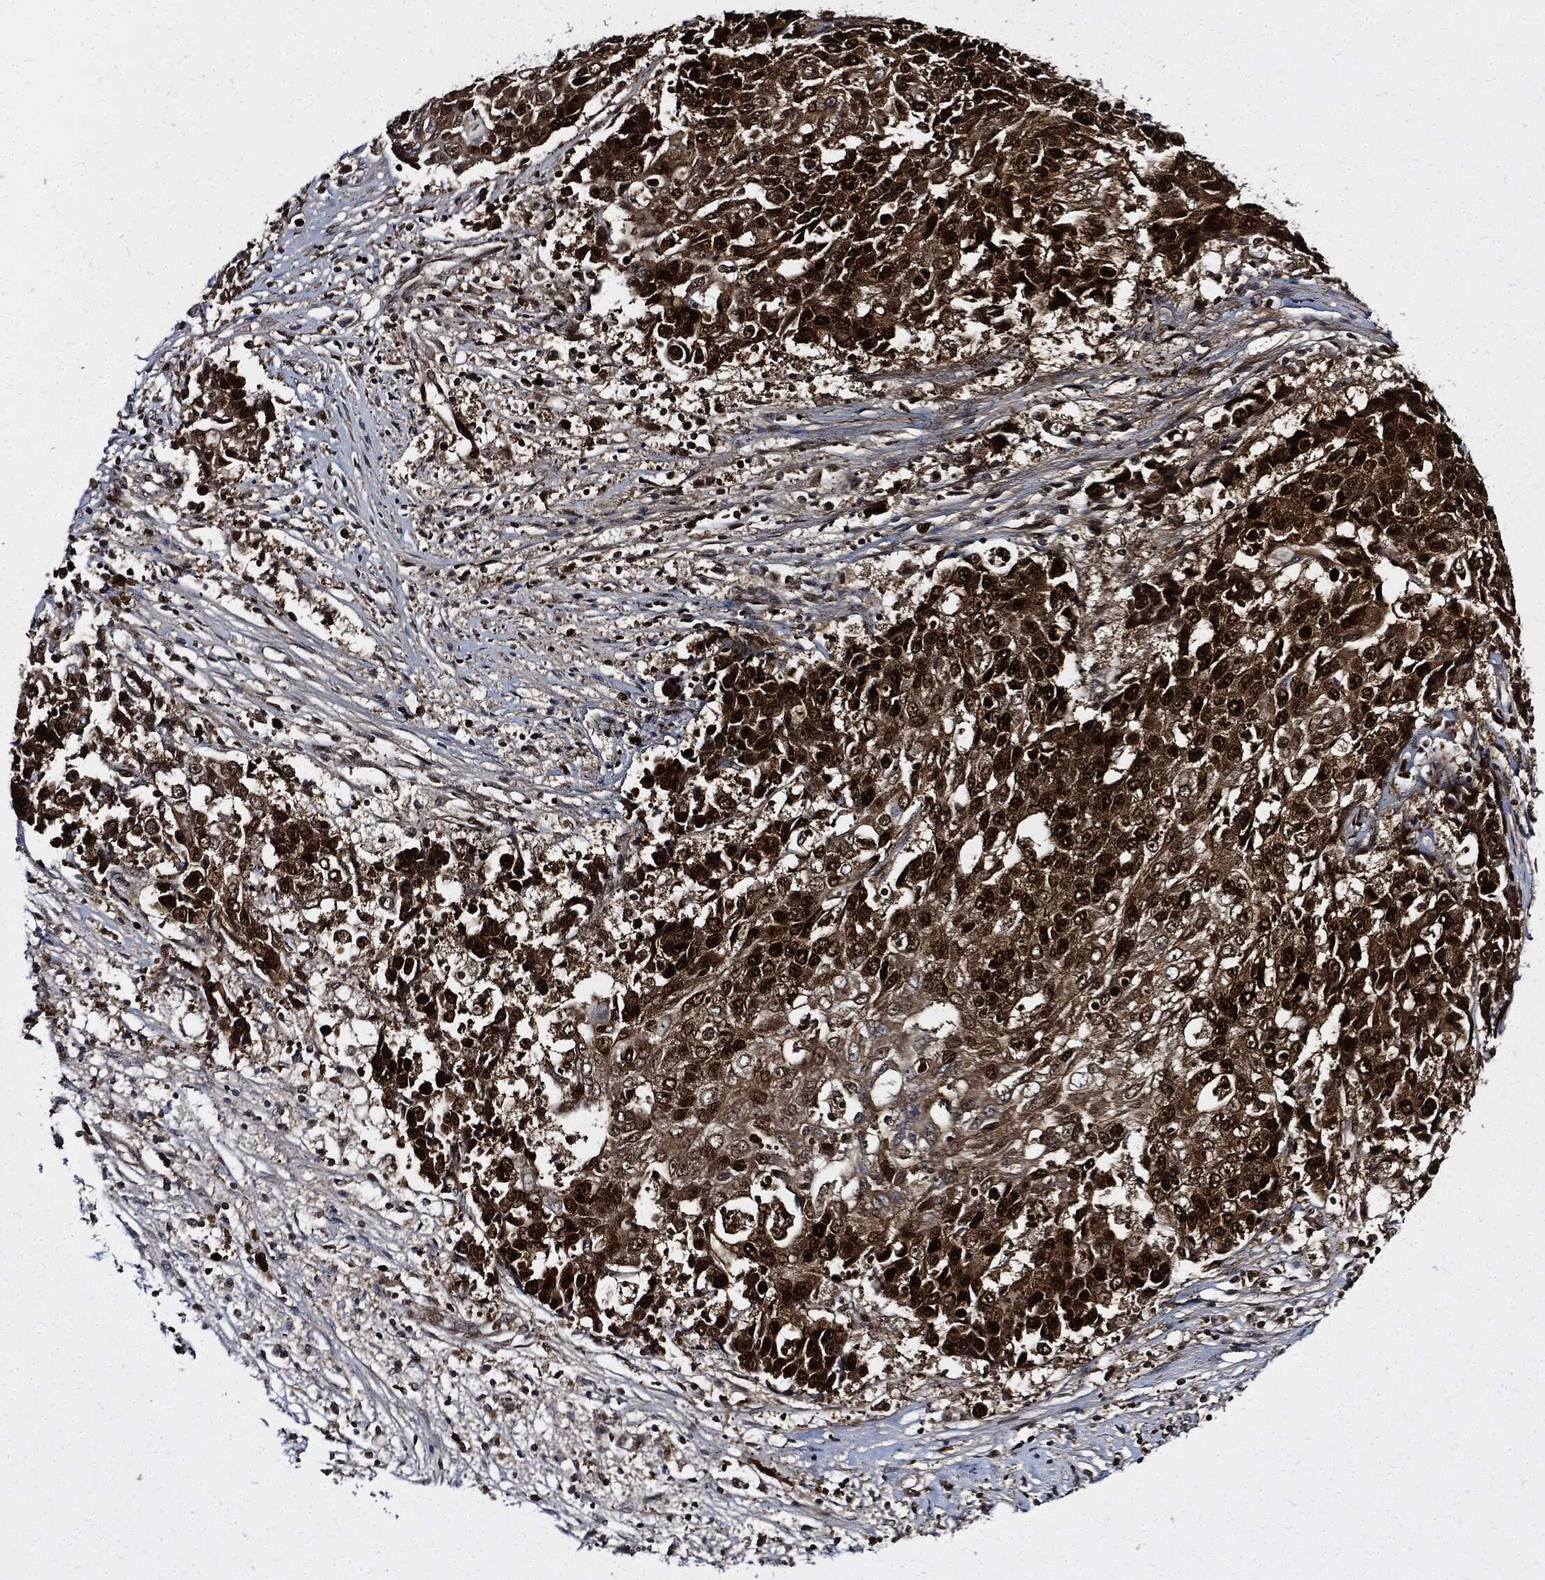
{"staining": {"intensity": "strong", "quantity": "25%-75%", "location": "cytoplasmic/membranous,nuclear"}, "tissue": "ovarian cancer", "cell_type": "Tumor cells", "image_type": "cancer", "snomed": [{"axis": "morphology", "description": "Carcinoma, endometroid"}, {"axis": "topography", "description": "Ovary"}], "caption": "The immunohistochemical stain shows strong cytoplasmic/membranous and nuclear positivity in tumor cells of ovarian endometroid carcinoma tissue.", "gene": "PCNA", "patient": {"sex": "female", "age": 42}}